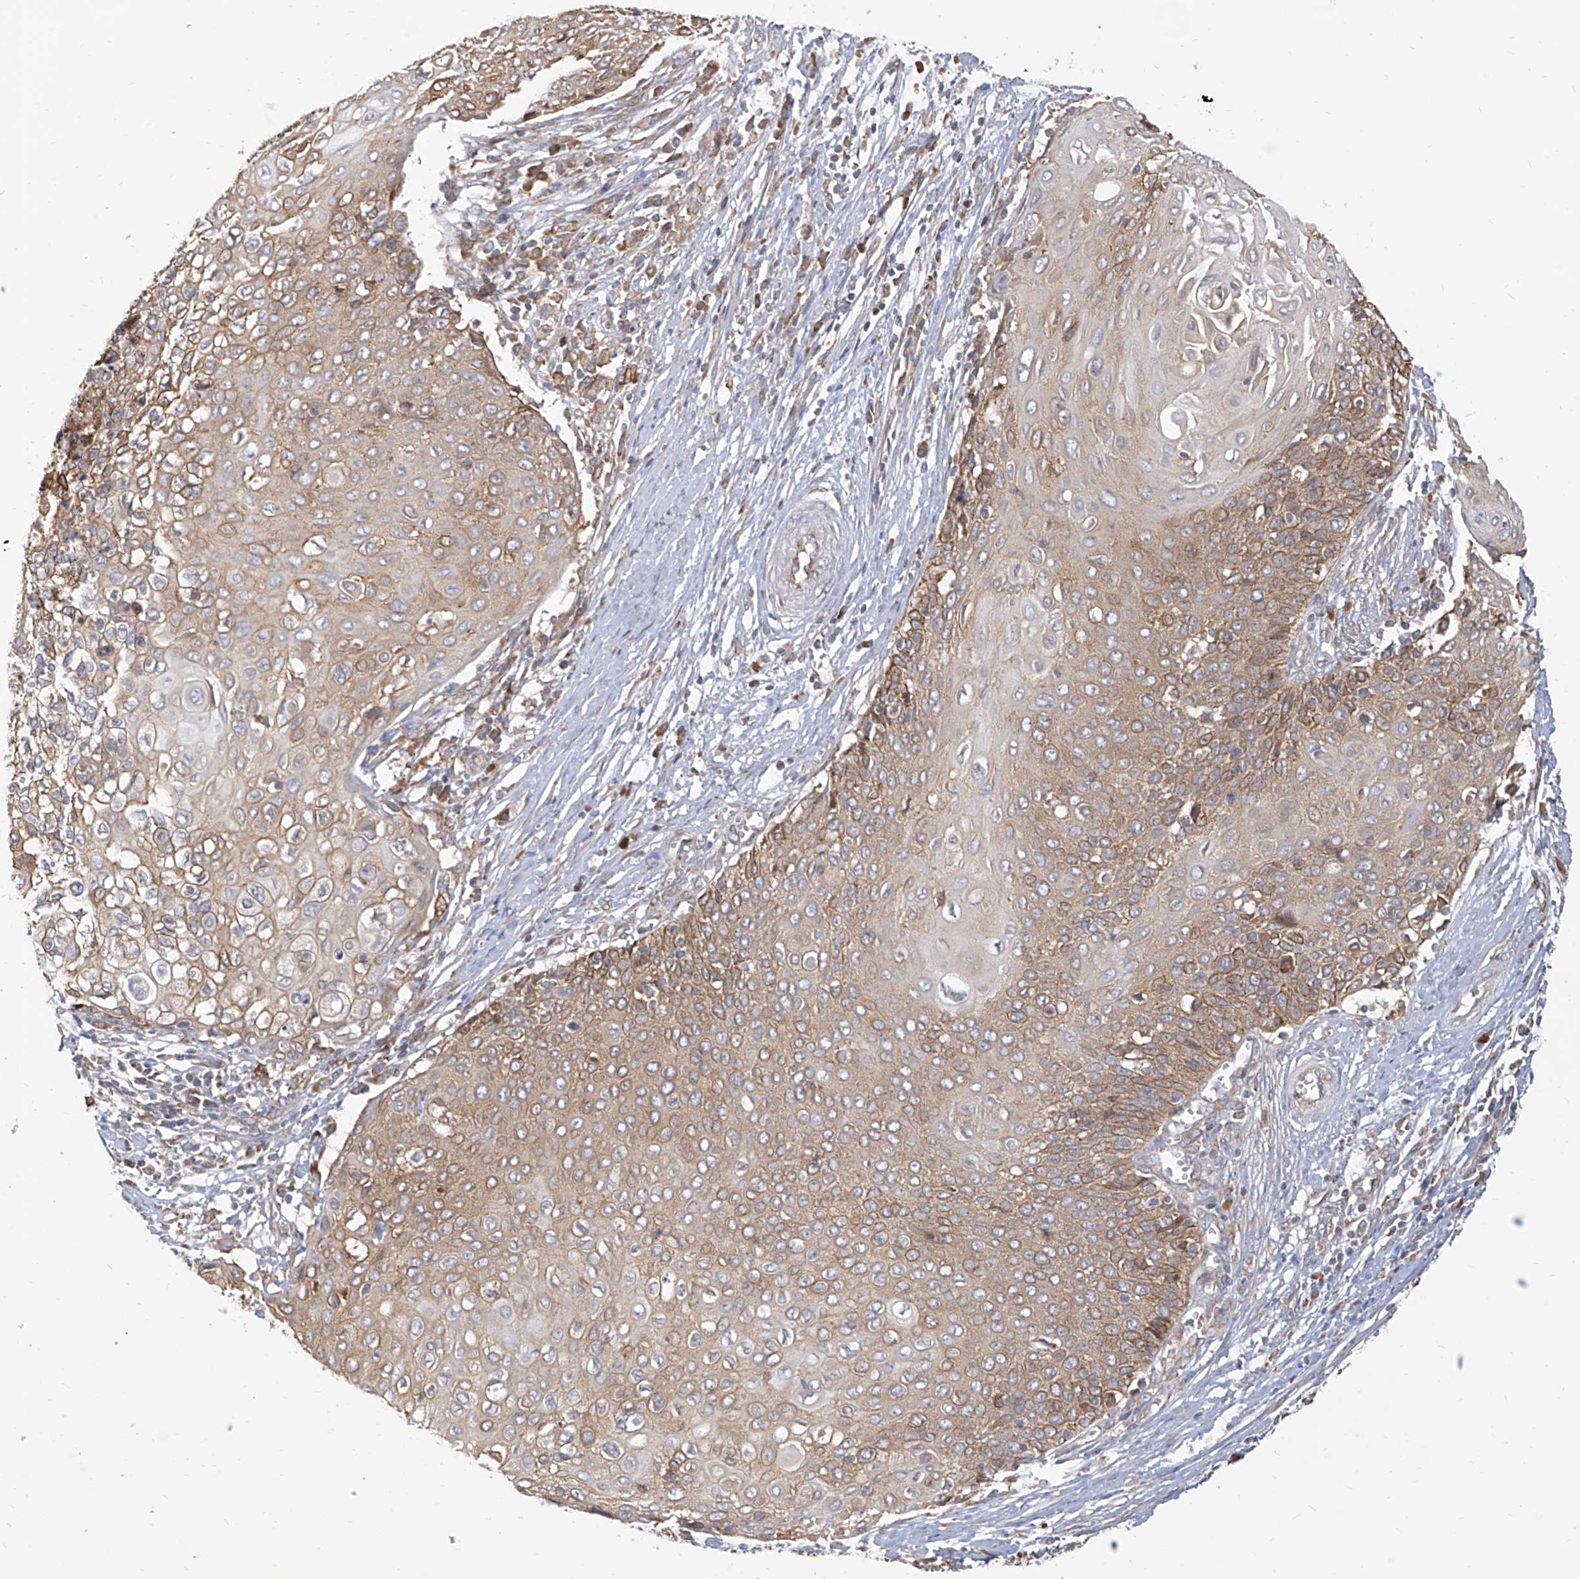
{"staining": {"intensity": "moderate", "quantity": "25%-75%", "location": "cytoplasmic/membranous"}, "tissue": "cervical cancer", "cell_type": "Tumor cells", "image_type": "cancer", "snomed": [{"axis": "morphology", "description": "Squamous cell carcinoma, NOS"}, {"axis": "topography", "description": "Cervix"}], "caption": "Tumor cells exhibit medium levels of moderate cytoplasmic/membranous expression in about 25%-75% of cells in human cervical cancer.", "gene": "FAM83B", "patient": {"sex": "female", "age": 39}}